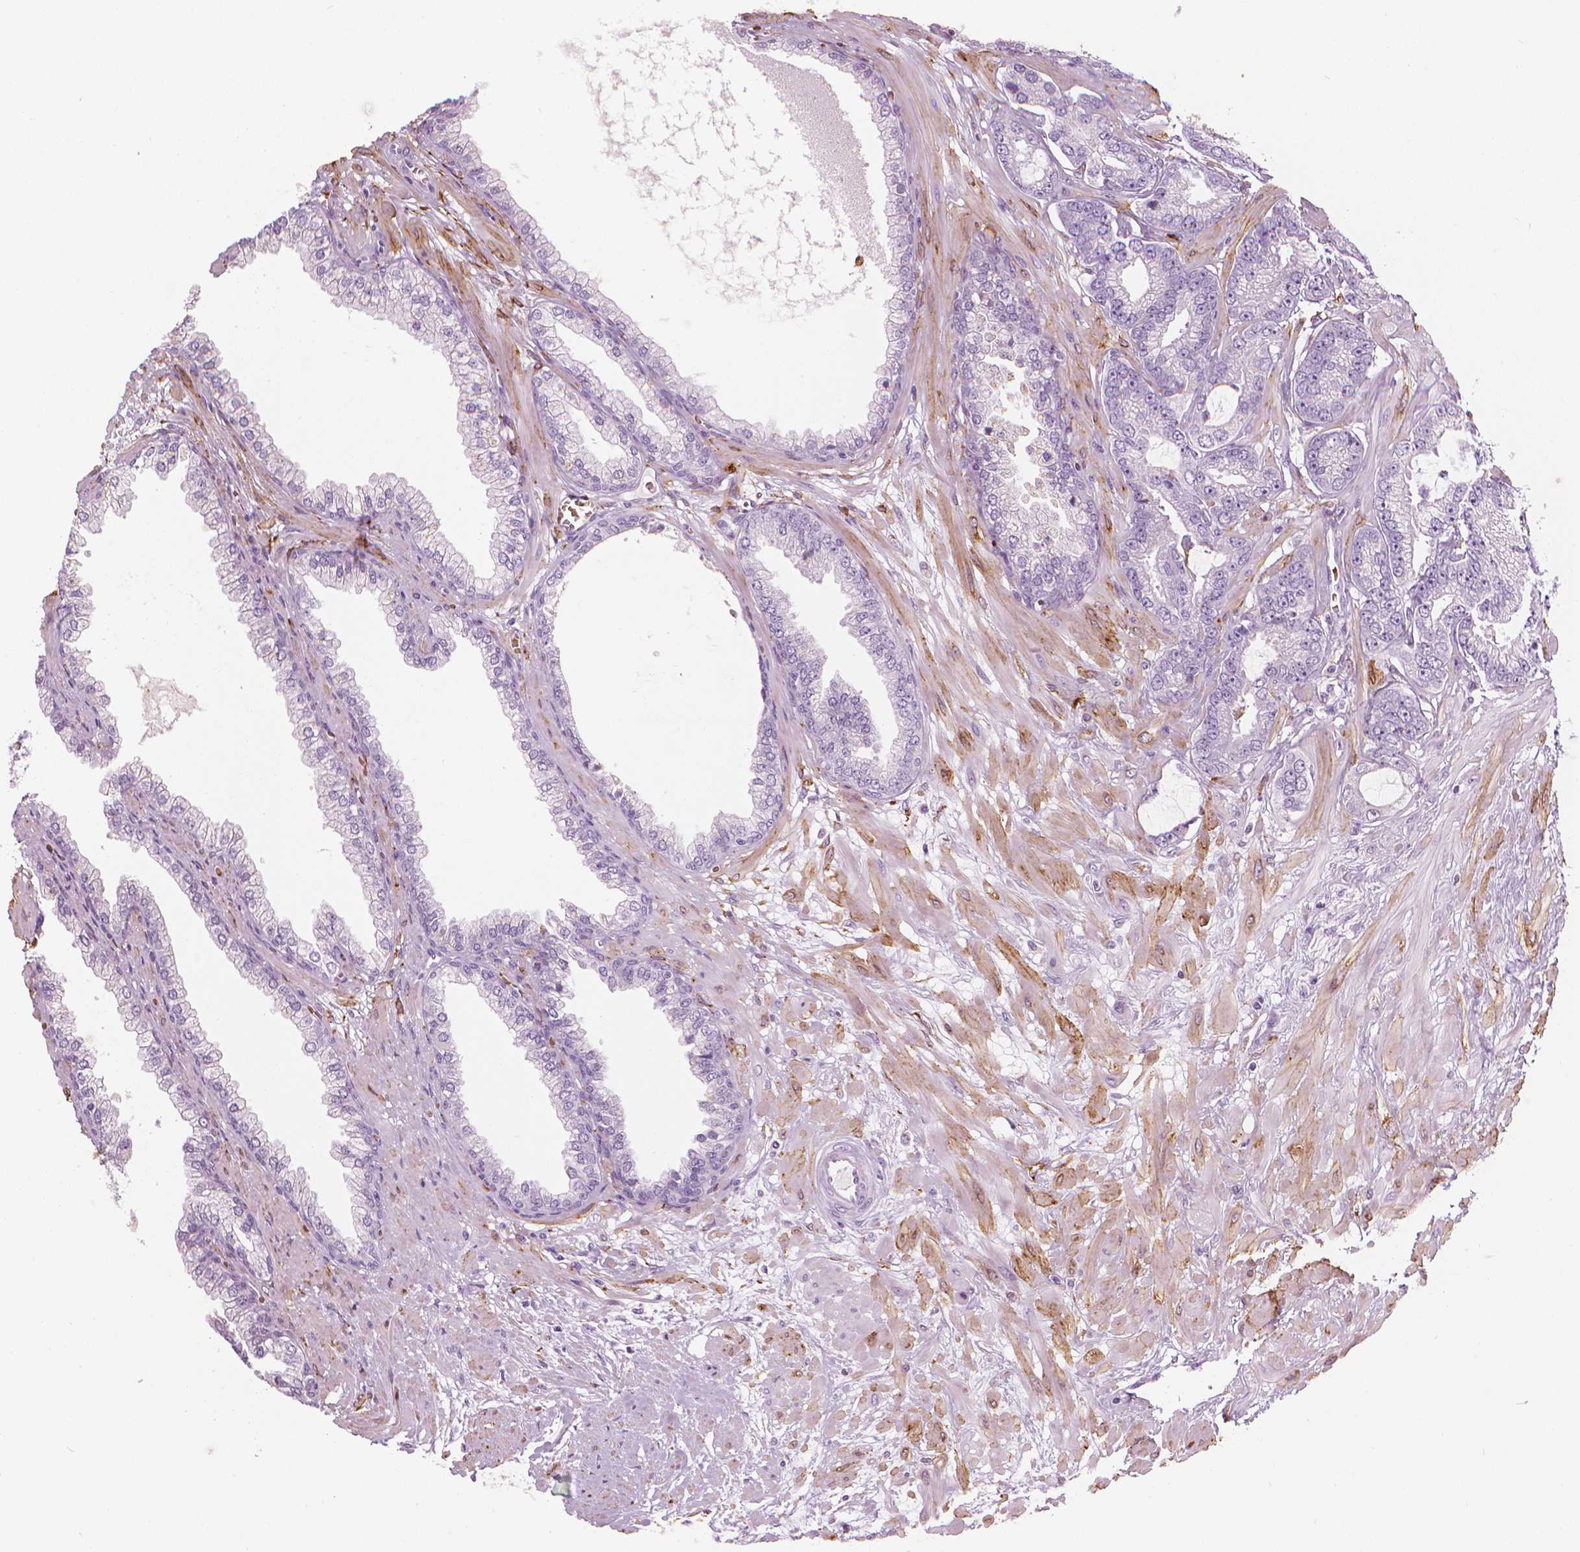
{"staining": {"intensity": "negative", "quantity": "none", "location": "none"}, "tissue": "prostate cancer", "cell_type": "Tumor cells", "image_type": "cancer", "snomed": [{"axis": "morphology", "description": "Adenocarcinoma, Low grade"}, {"axis": "topography", "description": "Prostate"}], "caption": "Human prostate cancer (low-grade adenocarcinoma) stained for a protein using immunohistochemistry exhibits no staining in tumor cells.", "gene": "CES1", "patient": {"sex": "male", "age": 64}}